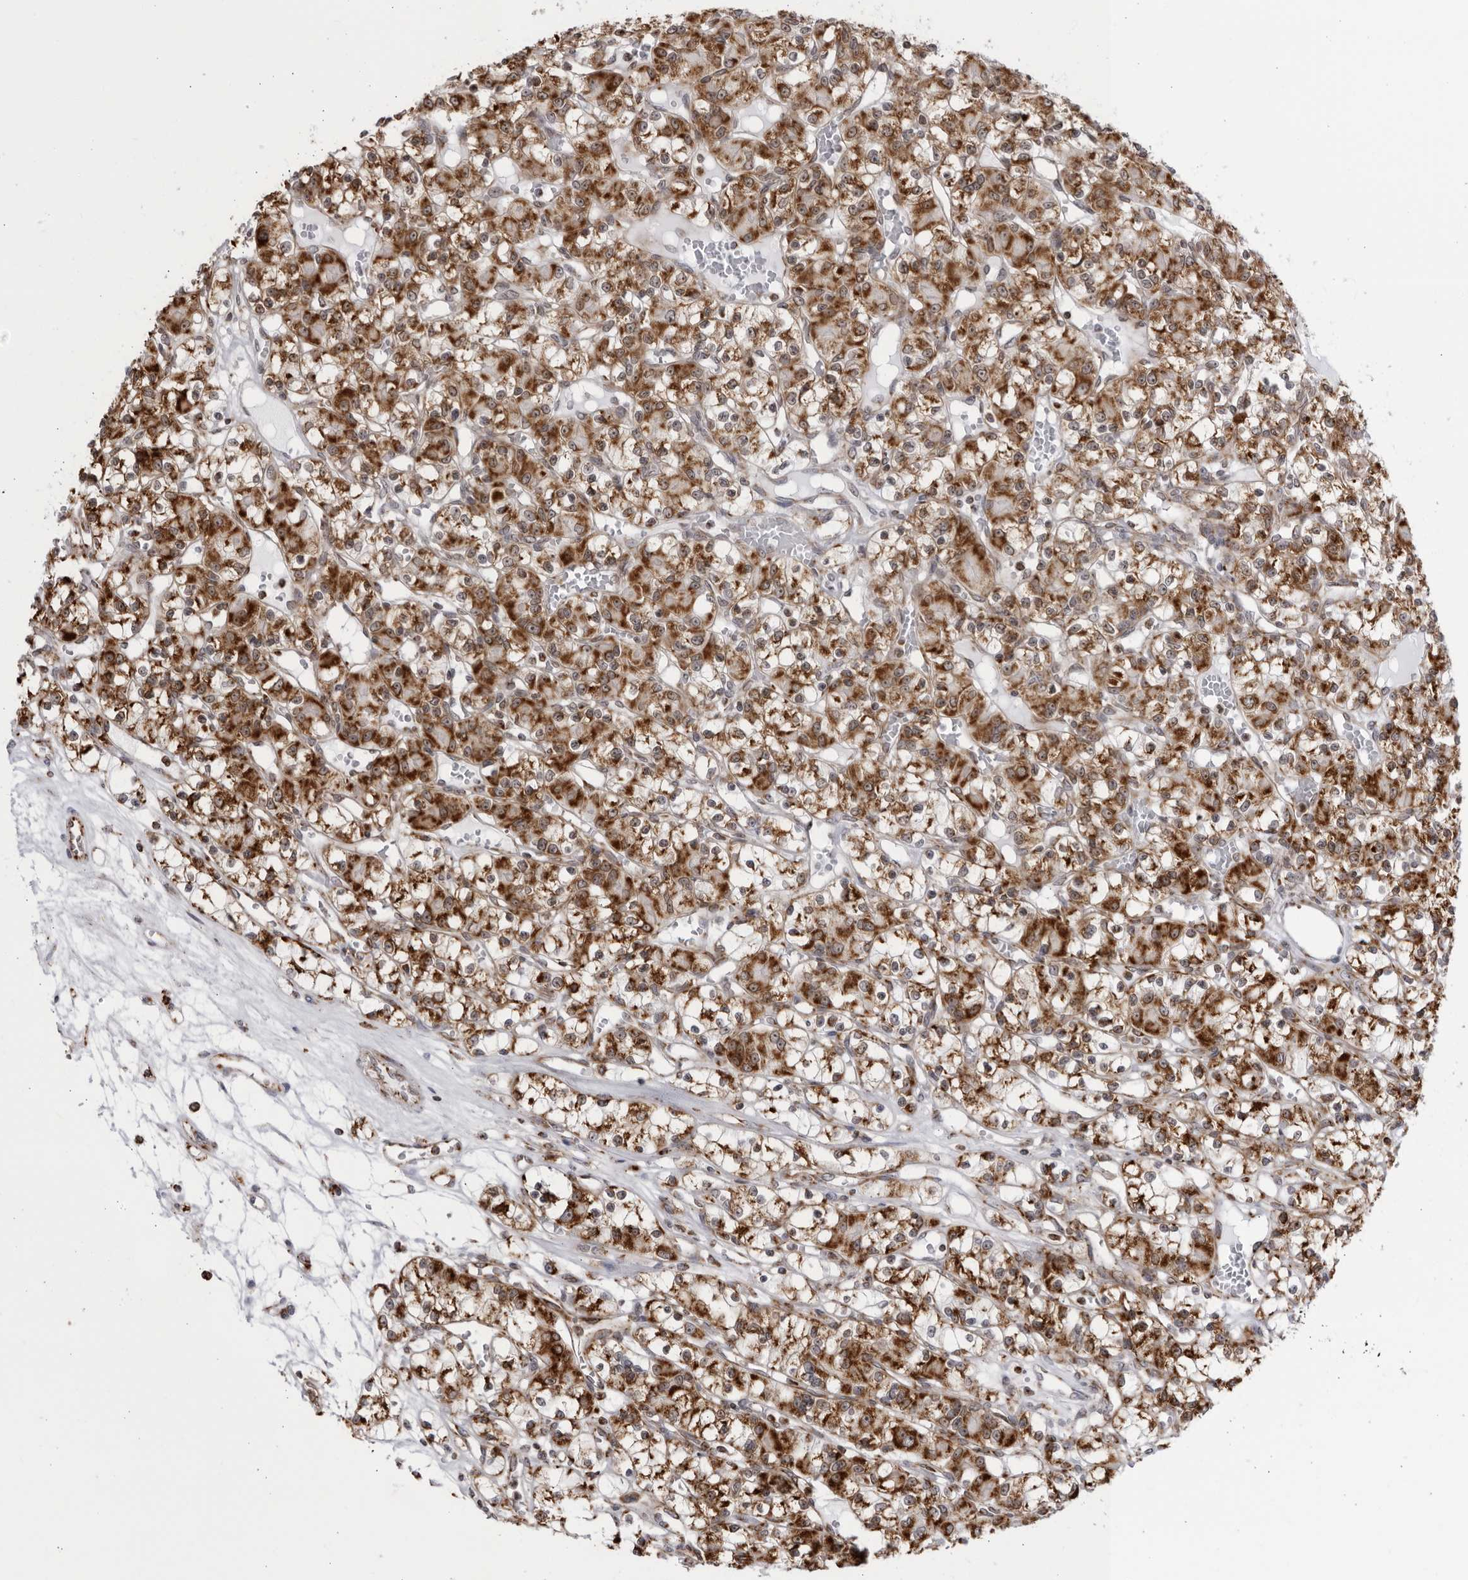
{"staining": {"intensity": "strong", "quantity": ">75%", "location": "cytoplasmic/membranous,nuclear"}, "tissue": "renal cancer", "cell_type": "Tumor cells", "image_type": "cancer", "snomed": [{"axis": "morphology", "description": "Adenocarcinoma, NOS"}, {"axis": "topography", "description": "Kidney"}], "caption": "High-power microscopy captured an IHC photomicrograph of renal adenocarcinoma, revealing strong cytoplasmic/membranous and nuclear positivity in approximately >75% of tumor cells.", "gene": "RBM34", "patient": {"sex": "female", "age": 59}}